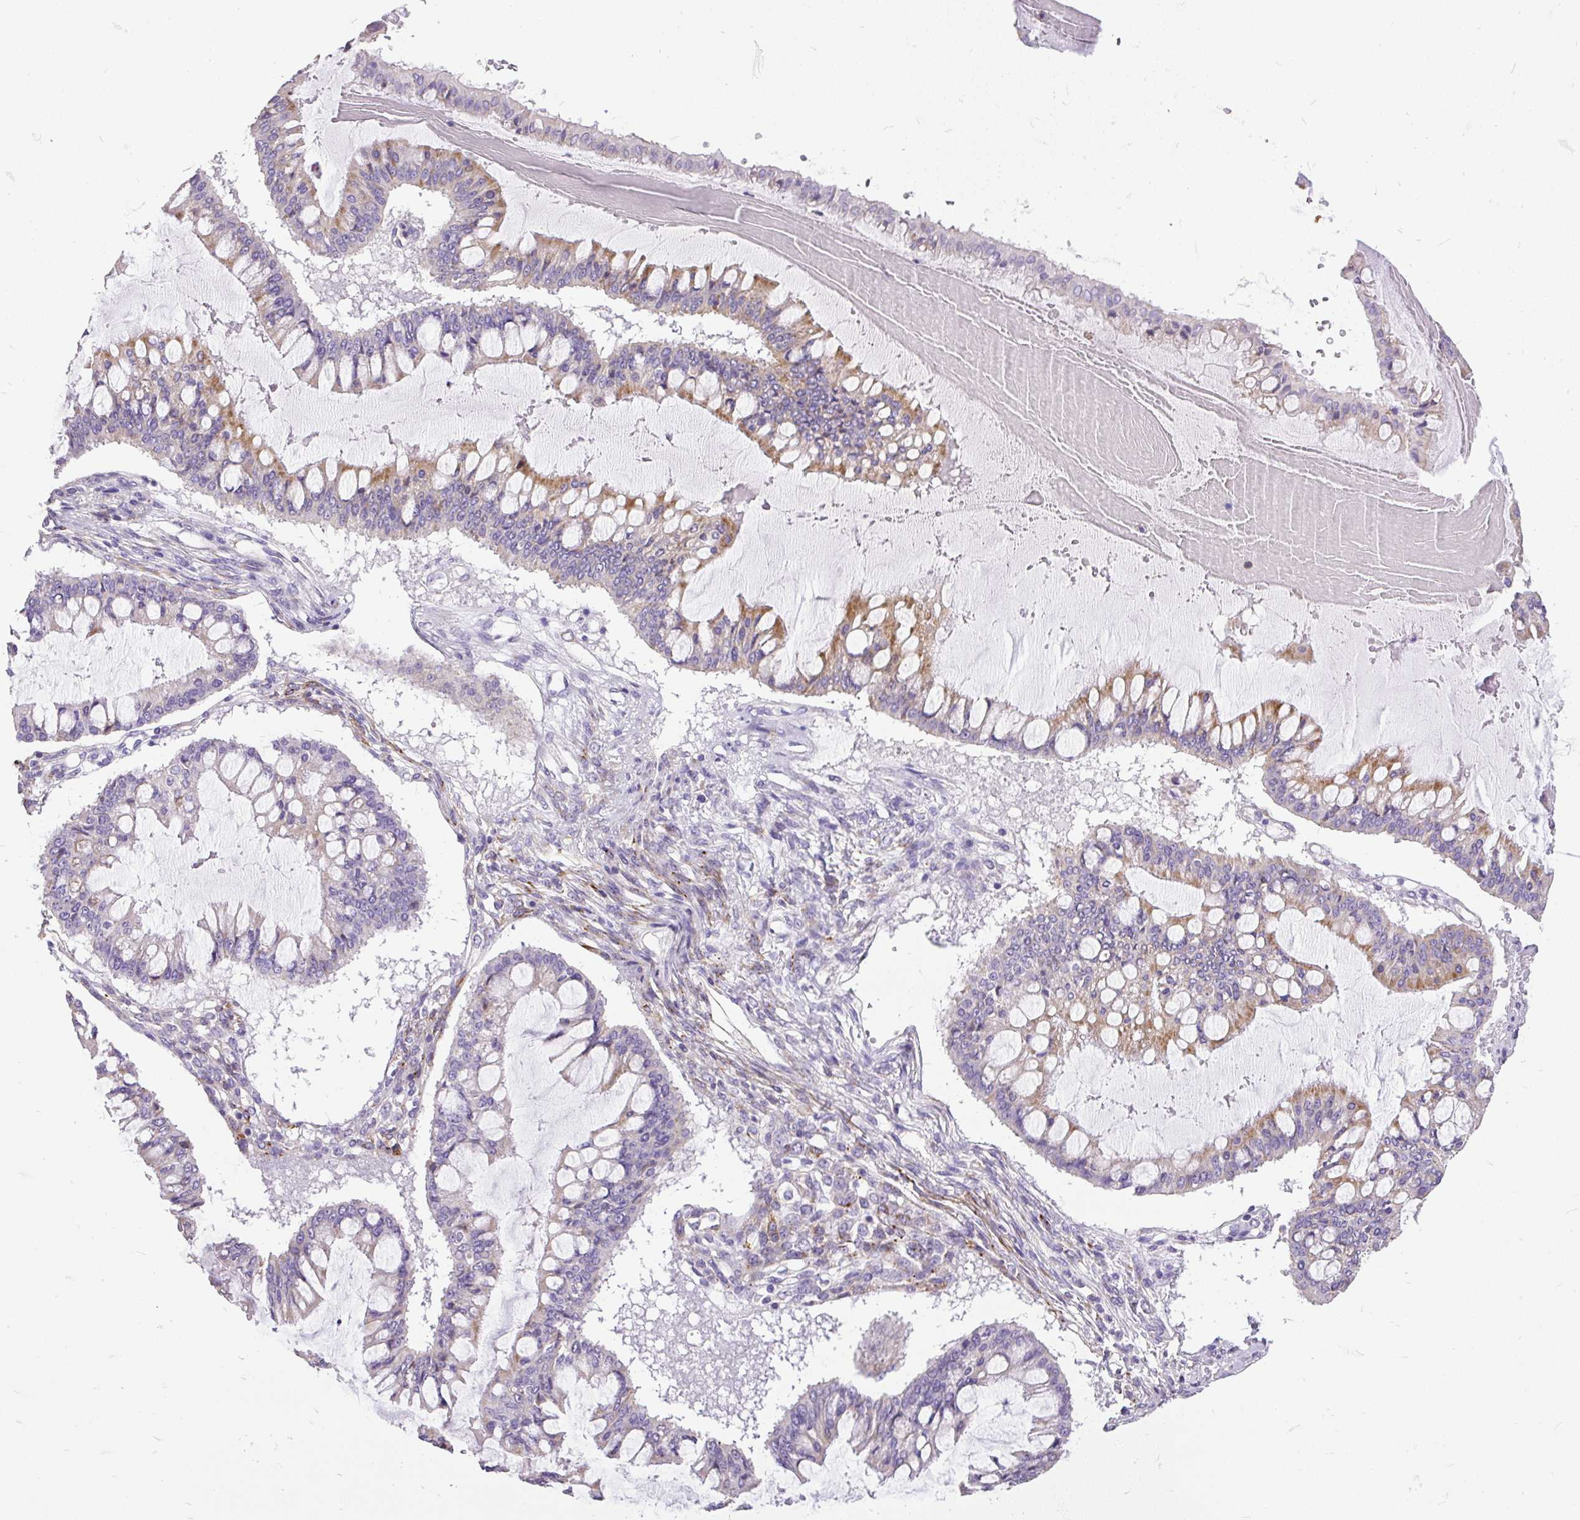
{"staining": {"intensity": "moderate", "quantity": "<25%", "location": "cytoplasmic/membranous"}, "tissue": "ovarian cancer", "cell_type": "Tumor cells", "image_type": "cancer", "snomed": [{"axis": "morphology", "description": "Cystadenocarcinoma, mucinous, NOS"}, {"axis": "topography", "description": "Ovary"}], "caption": "Ovarian cancer (mucinous cystadenocarcinoma) tissue displays moderate cytoplasmic/membranous expression in about <25% of tumor cells", "gene": "GBX1", "patient": {"sex": "female", "age": 73}}